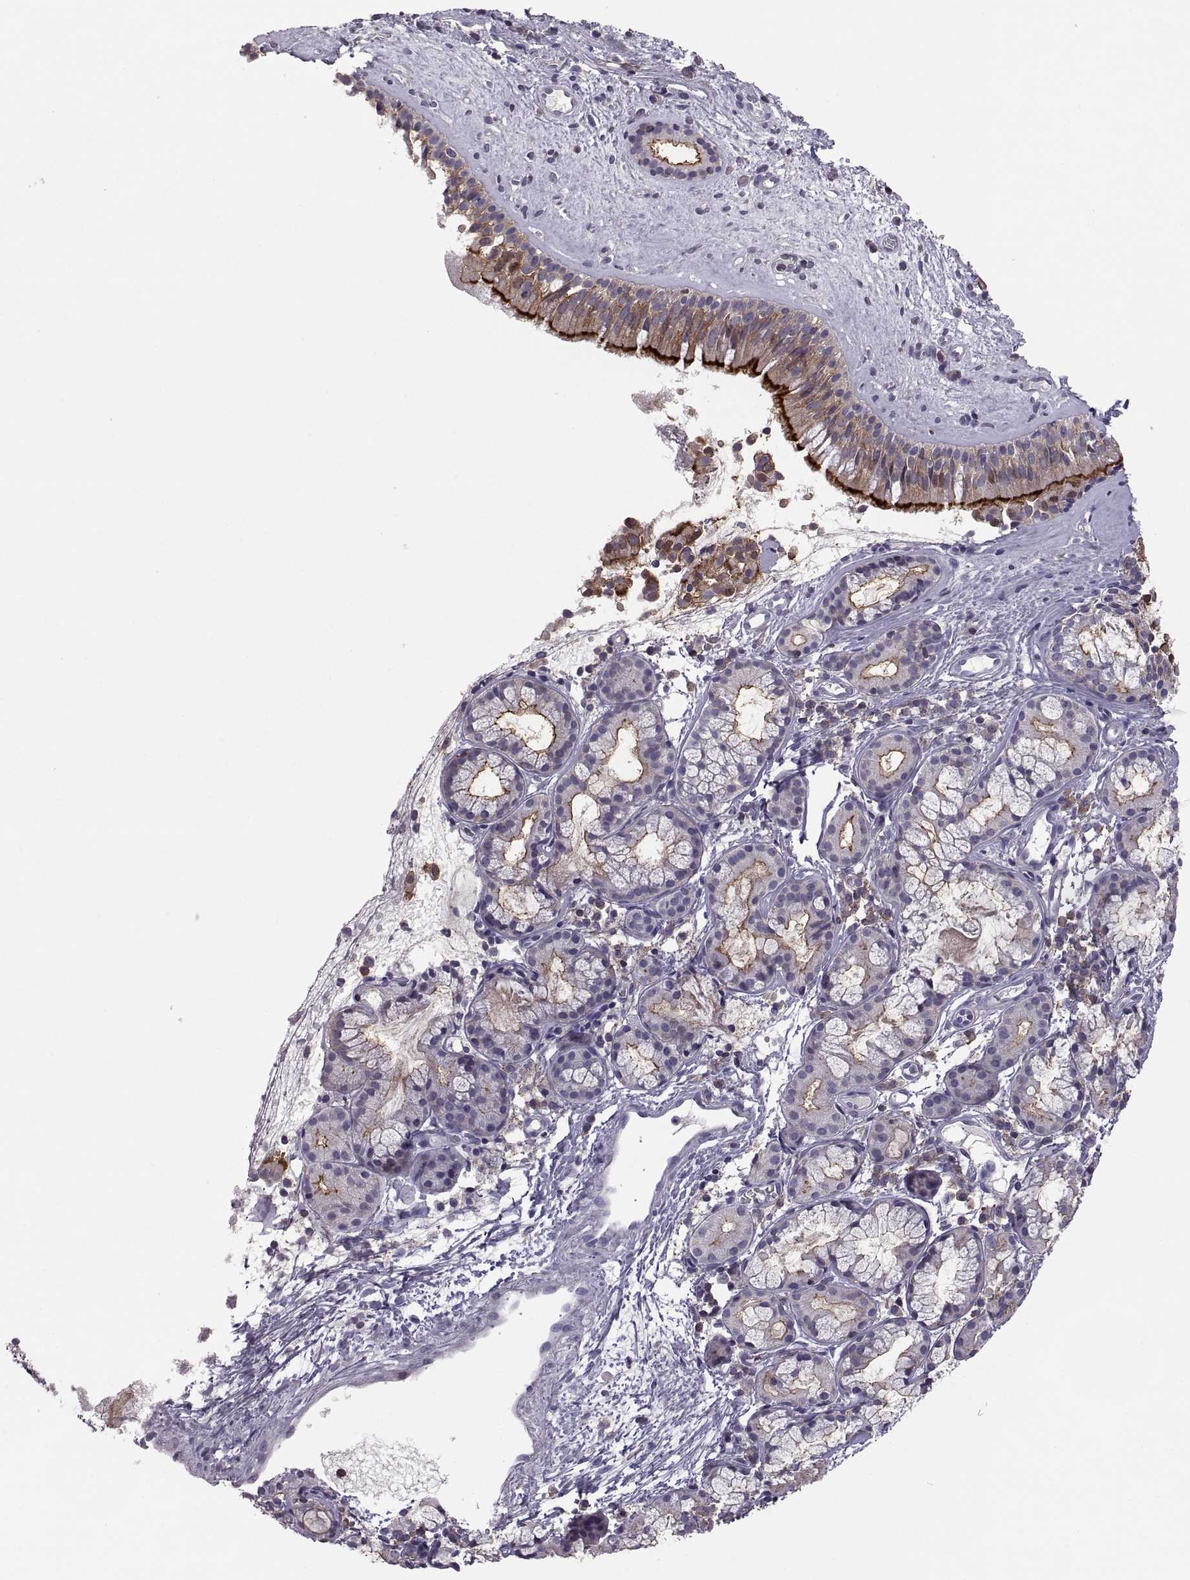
{"staining": {"intensity": "strong", "quantity": "25%-75%", "location": "cytoplasmic/membranous"}, "tissue": "nasopharynx", "cell_type": "Respiratory epithelial cells", "image_type": "normal", "snomed": [{"axis": "morphology", "description": "Normal tissue, NOS"}, {"axis": "topography", "description": "Nasopharynx"}], "caption": "Respiratory epithelial cells show high levels of strong cytoplasmic/membranous staining in approximately 25%-75% of cells in benign nasopharynx.", "gene": "EZR", "patient": {"sex": "male", "age": 29}}